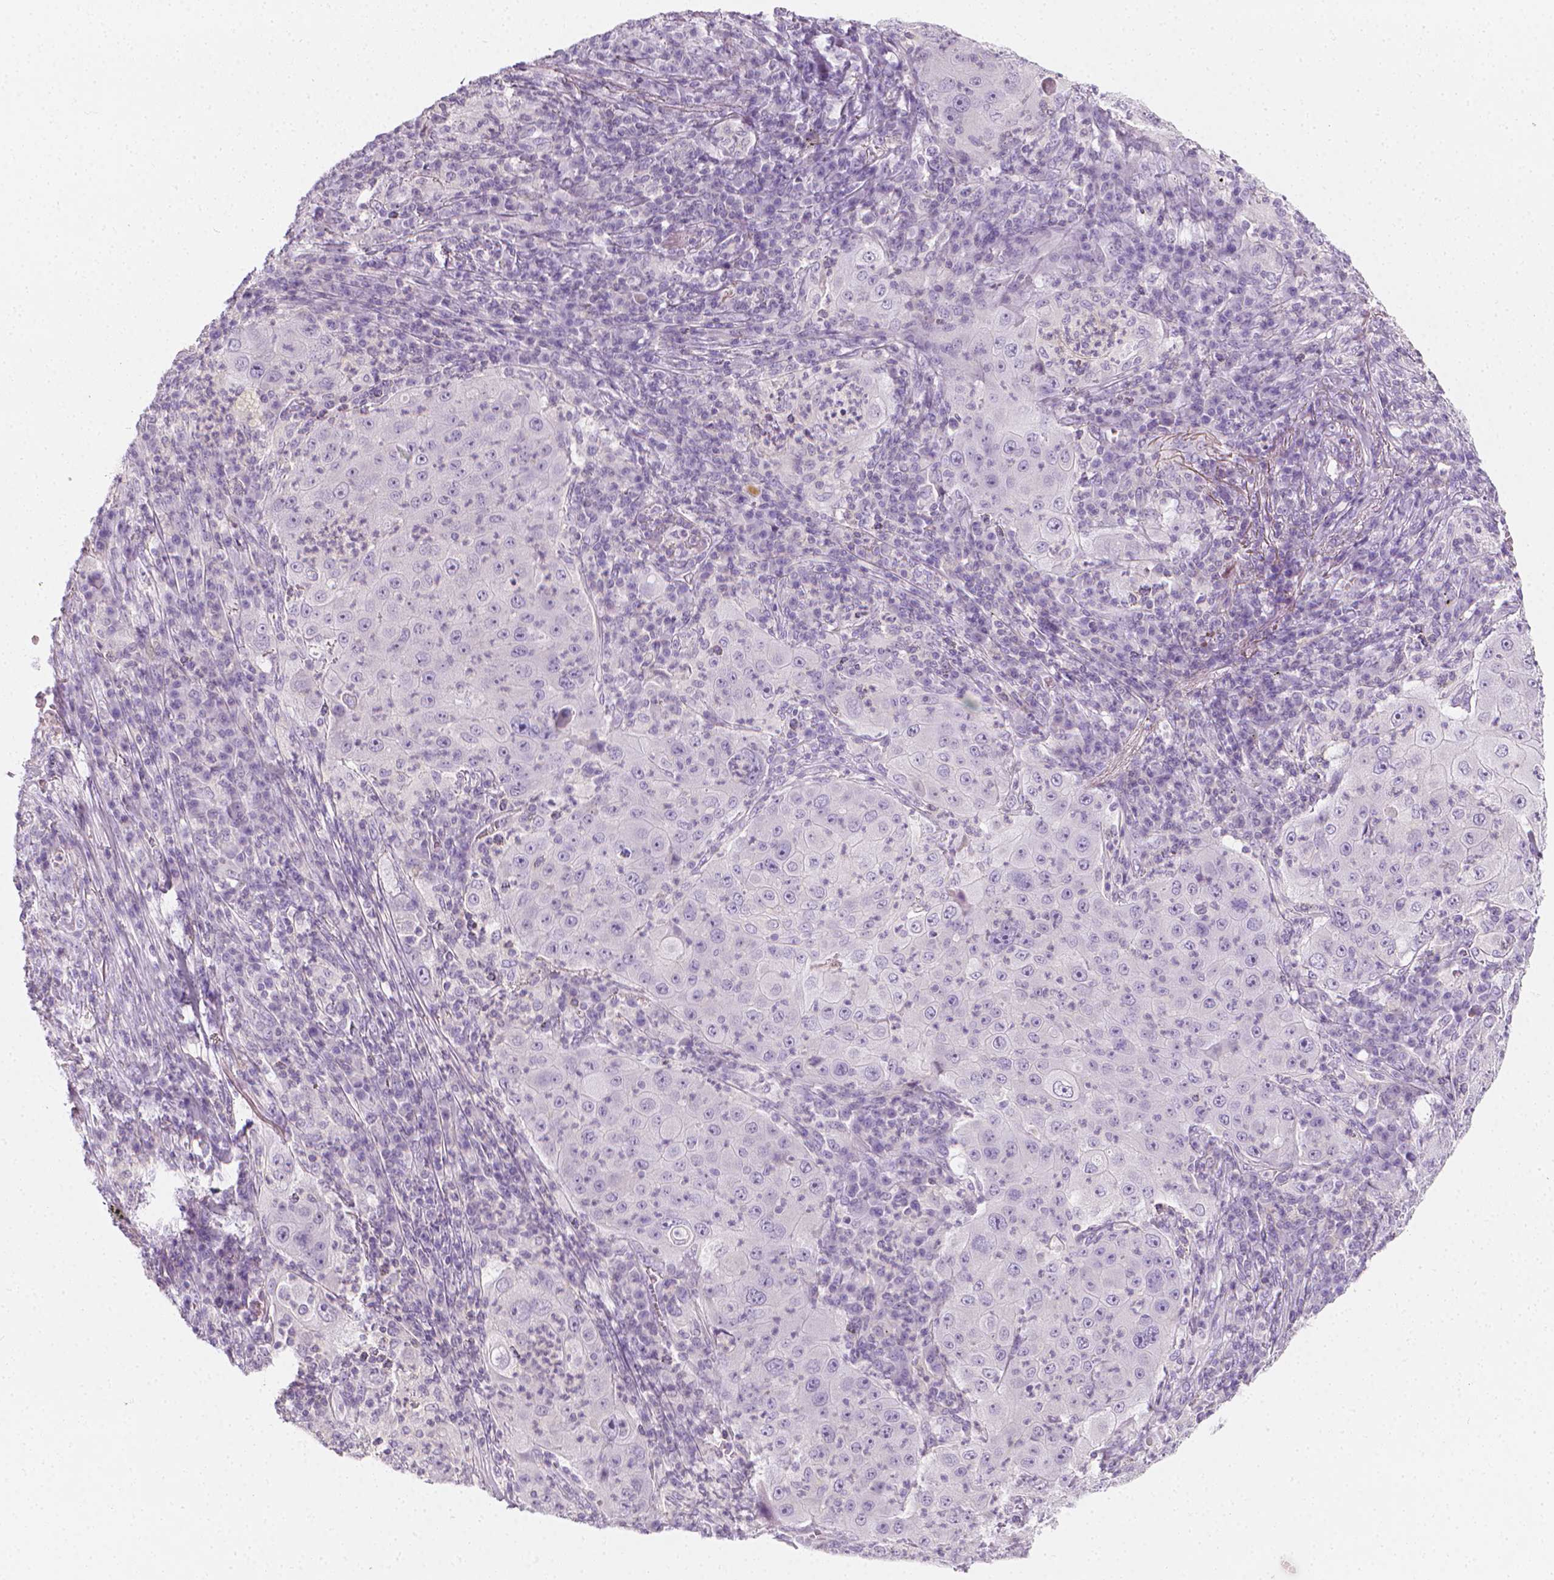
{"staining": {"intensity": "negative", "quantity": "none", "location": "none"}, "tissue": "lung cancer", "cell_type": "Tumor cells", "image_type": "cancer", "snomed": [{"axis": "morphology", "description": "Squamous cell carcinoma, NOS"}, {"axis": "topography", "description": "Lung"}], "caption": "High magnification brightfield microscopy of lung cancer stained with DAB (3,3'-diaminobenzidine) (brown) and counterstained with hematoxylin (blue): tumor cells show no significant positivity. Brightfield microscopy of IHC stained with DAB (brown) and hematoxylin (blue), captured at high magnification.", "gene": "DCAF8L1", "patient": {"sex": "female", "age": 59}}